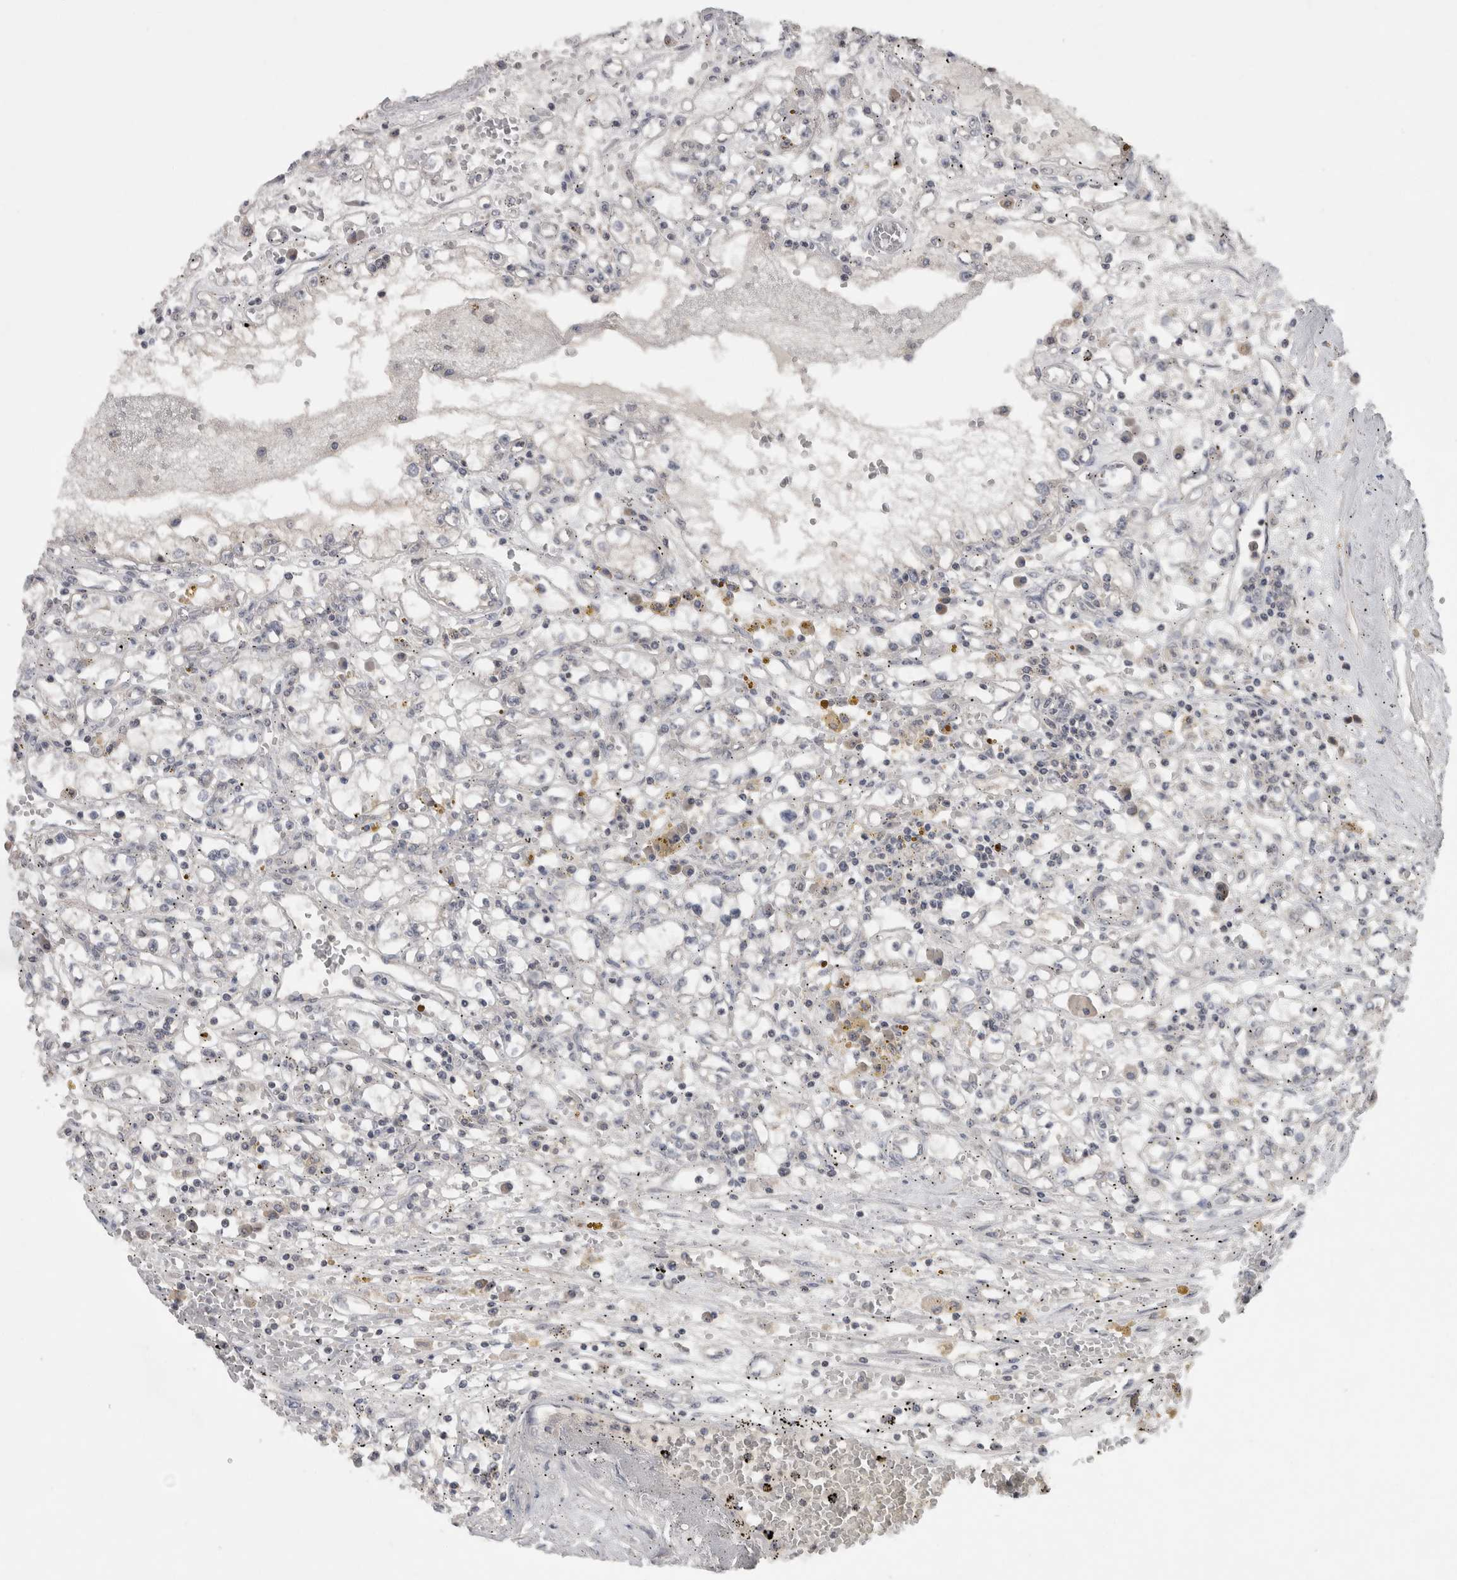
{"staining": {"intensity": "negative", "quantity": "none", "location": "none"}, "tissue": "renal cancer", "cell_type": "Tumor cells", "image_type": "cancer", "snomed": [{"axis": "morphology", "description": "Adenocarcinoma, NOS"}, {"axis": "topography", "description": "Kidney"}], "caption": "This is a histopathology image of IHC staining of renal cancer, which shows no expression in tumor cells. (Immunohistochemistry (ihc), brightfield microscopy, high magnification).", "gene": "RBM28", "patient": {"sex": "male", "age": 56}}